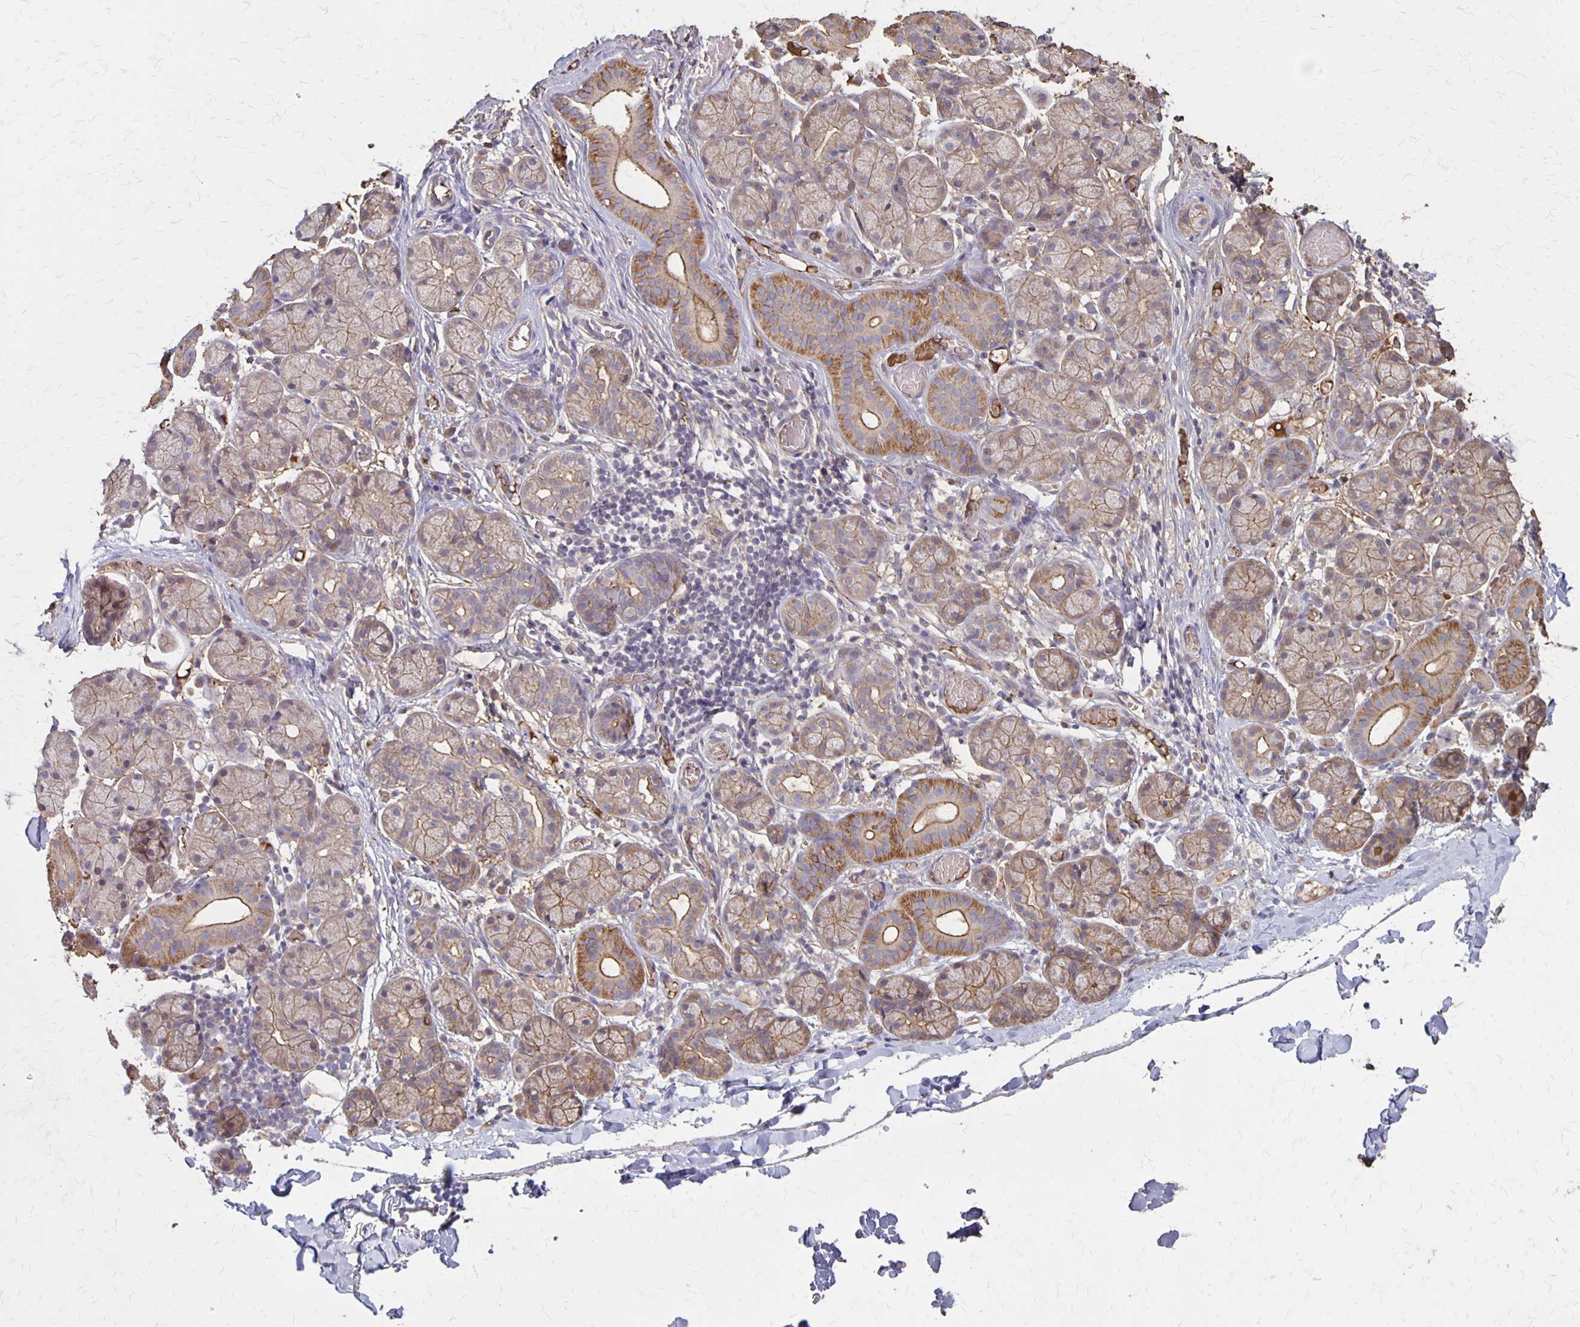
{"staining": {"intensity": "moderate", "quantity": "25%-75%", "location": "cytoplasmic/membranous"}, "tissue": "salivary gland", "cell_type": "Glandular cells", "image_type": "normal", "snomed": [{"axis": "morphology", "description": "Normal tissue, NOS"}, {"axis": "topography", "description": "Salivary gland"}], "caption": "The immunohistochemical stain shows moderate cytoplasmic/membranous staining in glandular cells of unremarkable salivary gland. (IHC, brightfield microscopy, high magnification).", "gene": "PROM2", "patient": {"sex": "female", "age": 24}}